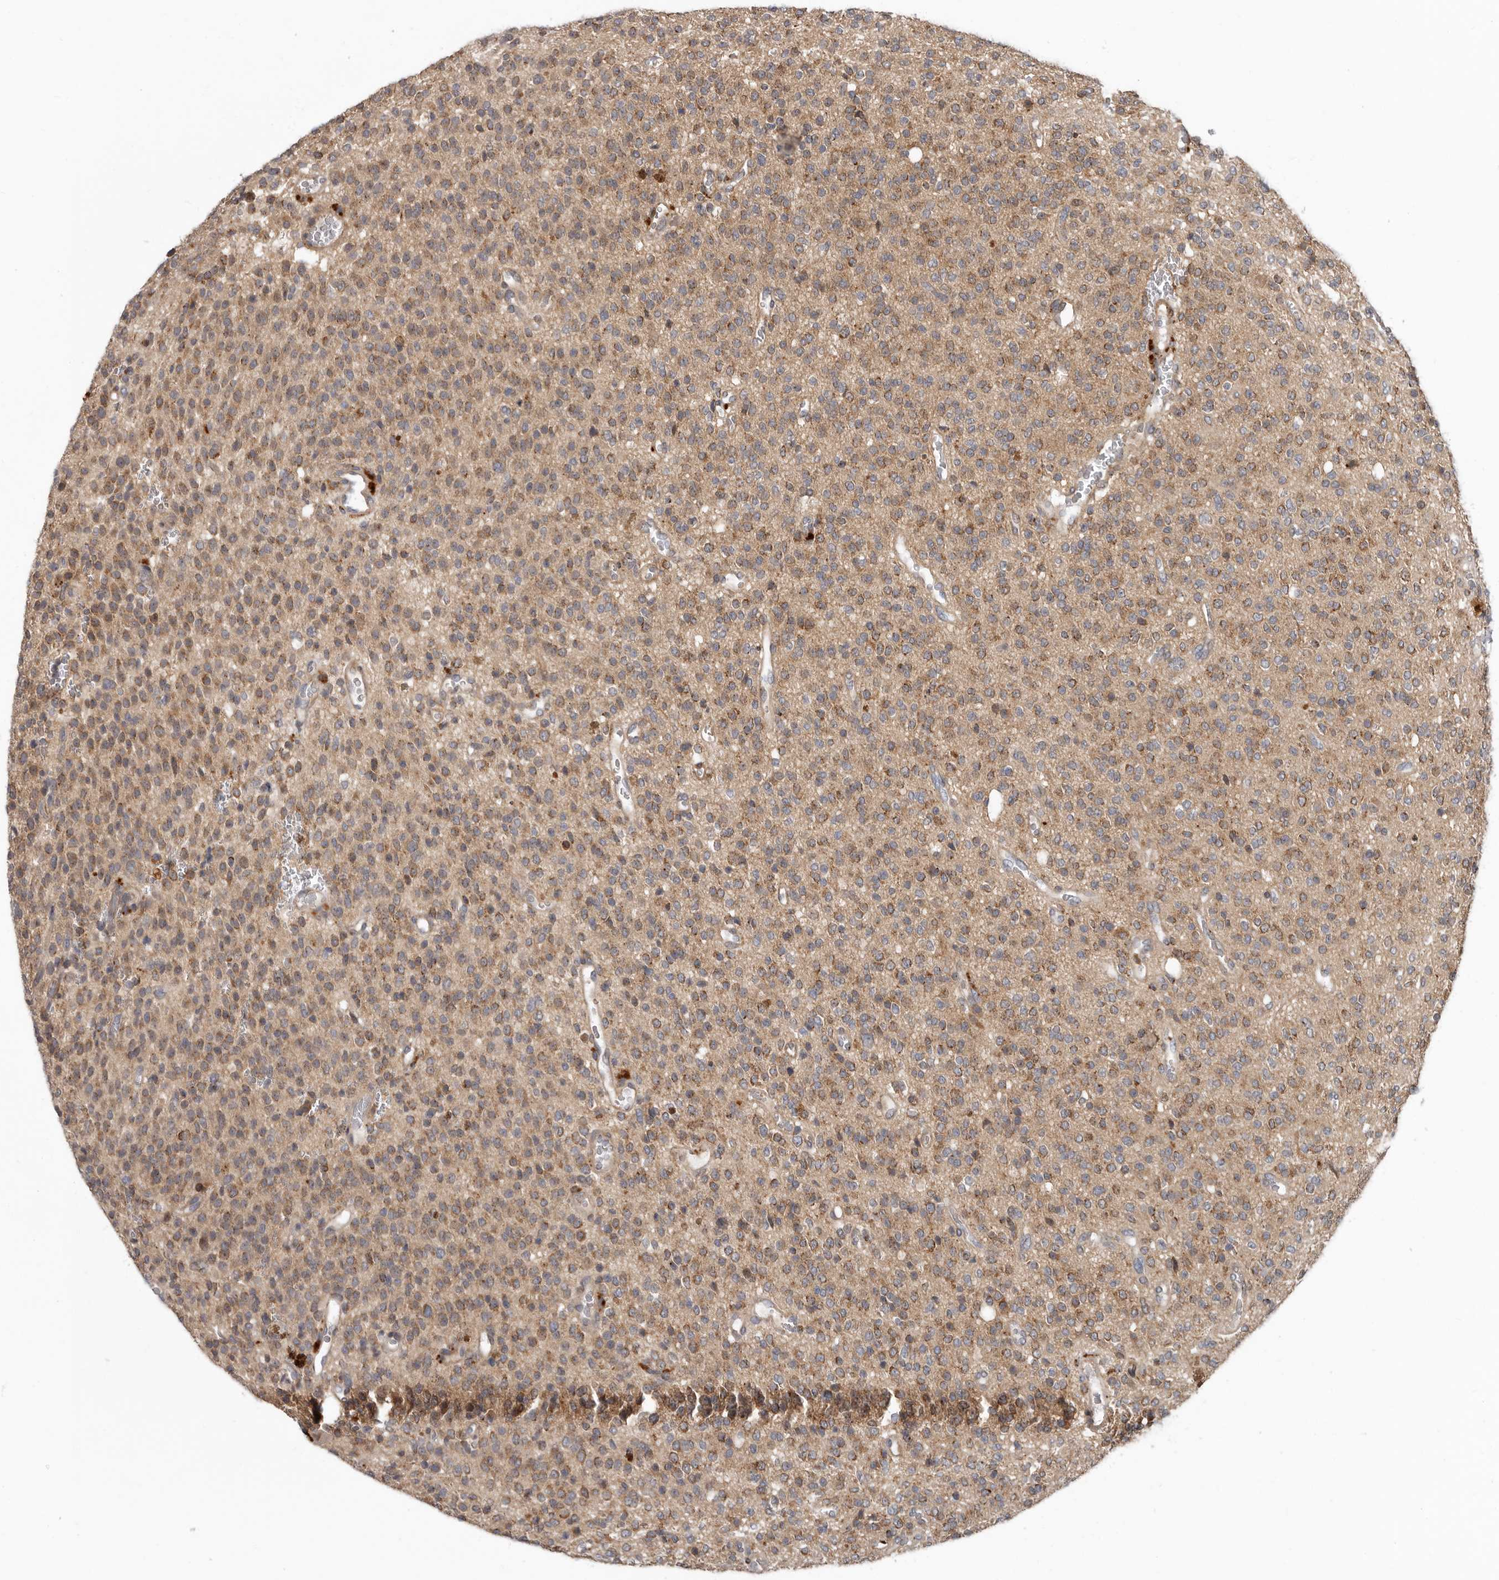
{"staining": {"intensity": "moderate", "quantity": ">75%", "location": "cytoplasmic/membranous"}, "tissue": "glioma", "cell_type": "Tumor cells", "image_type": "cancer", "snomed": [{"axis": "morphology", "description": "Glioma, malignant, High grade"}, {"axis": "topography", "description": "Brain"}], "caption": "Immunohistochemical staining of glioma displays medium levels of moderate cytoplasmic/membranous staining in approximately >75% of tumor cells. The staining was performed using DAB, with brown indicating positive protein expression. Nuclei are stained blue with hematoxylin.", "gene": "FGFR4", "patient": {"sex": "male", "age": 34}}